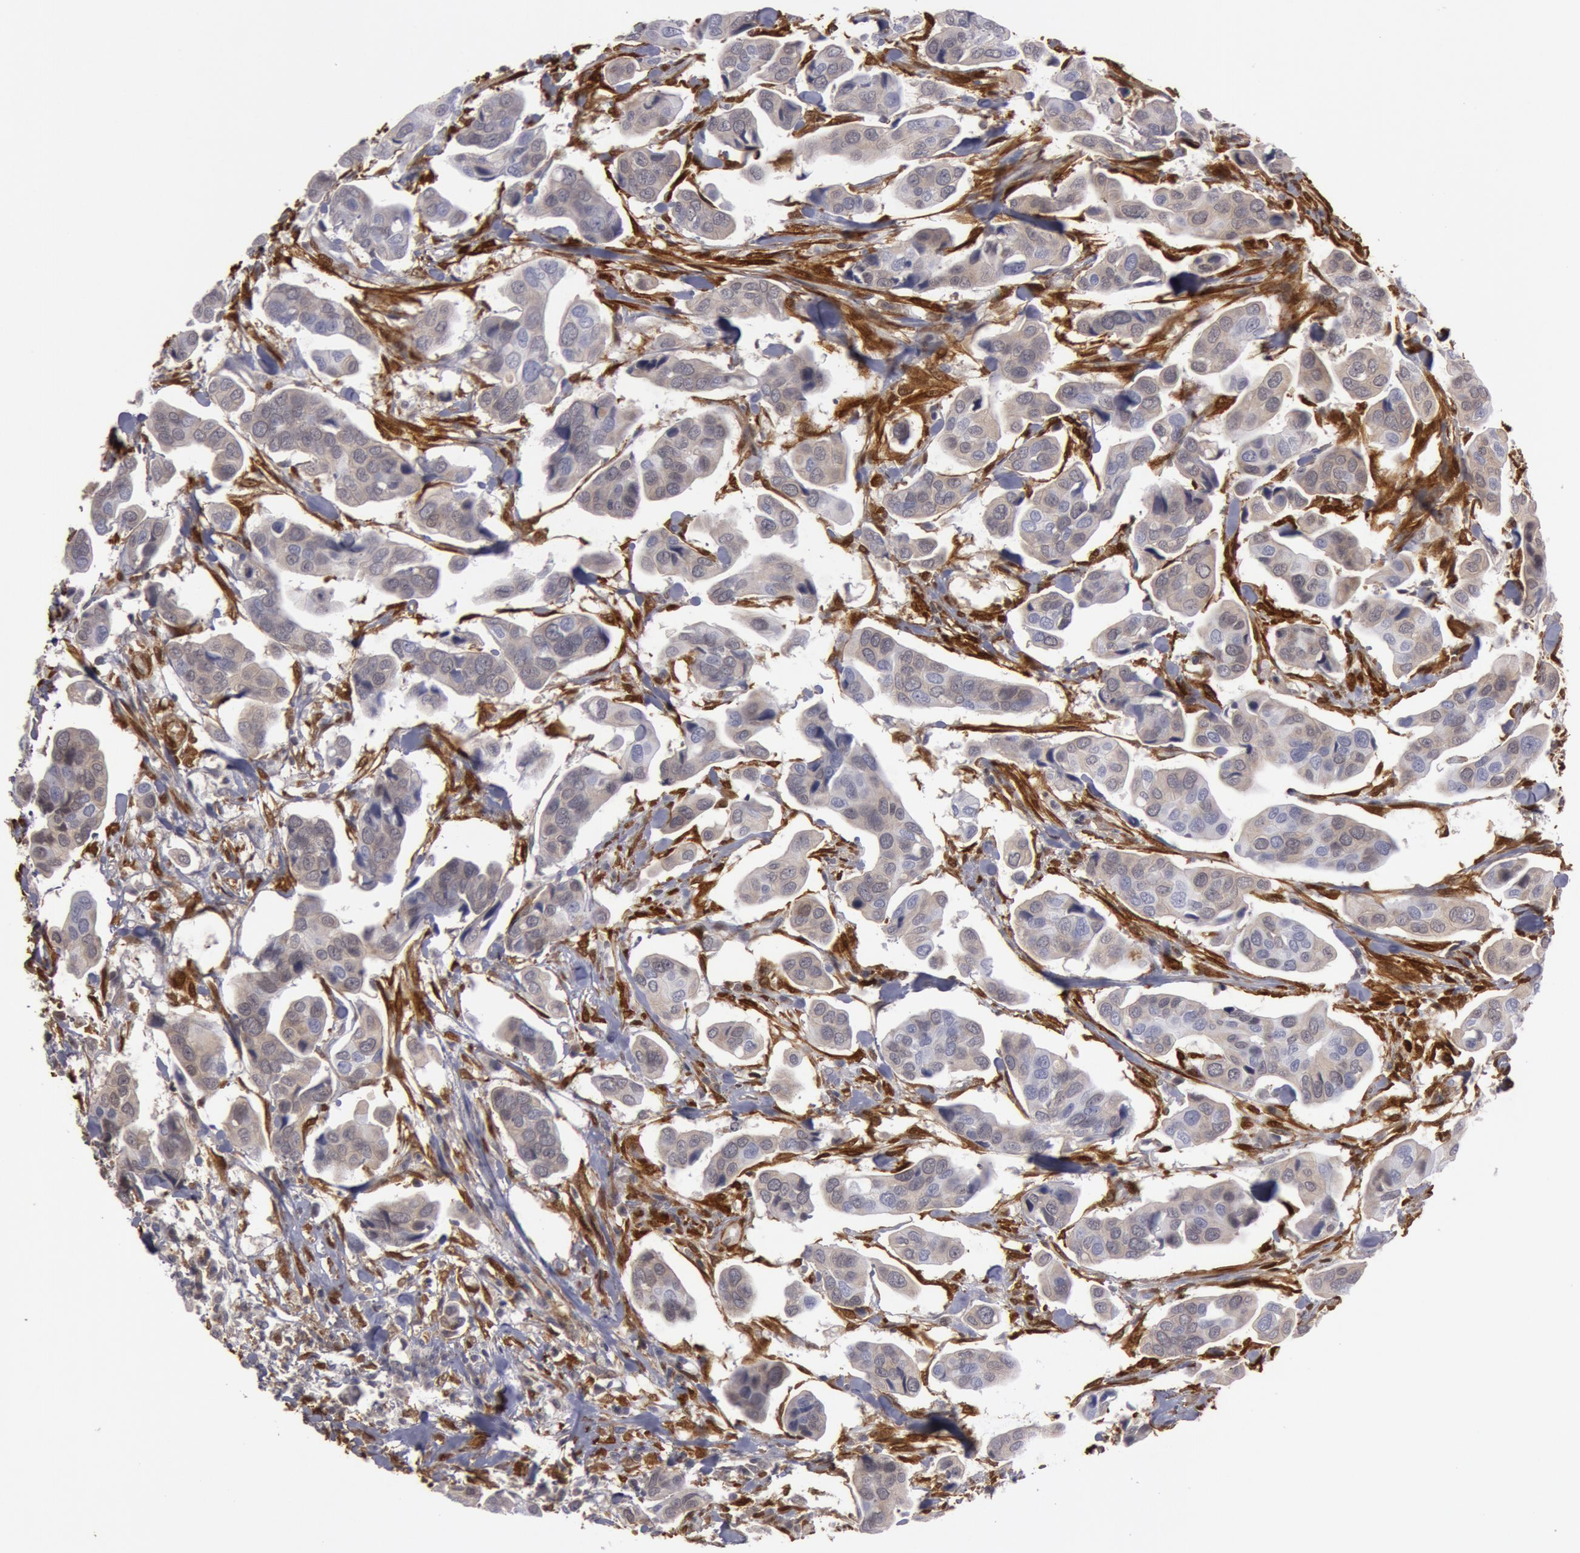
{"staining": {"intensity": "weak", "quantity": "25%-75%", "location": "cytoplasmic/membranous"}, "tissue": "urothelial cancer", "cell_type": "Tumor cells", "image_type": "cancer", "snomed": [{"axis": "morphology", "description": "Adenocarcinoma, NOS"}, {"axis": "topography", "description": "Urinary bladder"}], "caption": "There is low levels of weak cytoplasmic/membranous positivity in tumor cells of urothelial cancer, as demonstrated by immunohistochemical staining (brown color).", "gene": "TAGLN", "patient": {"sex": "male", "age": 61}}